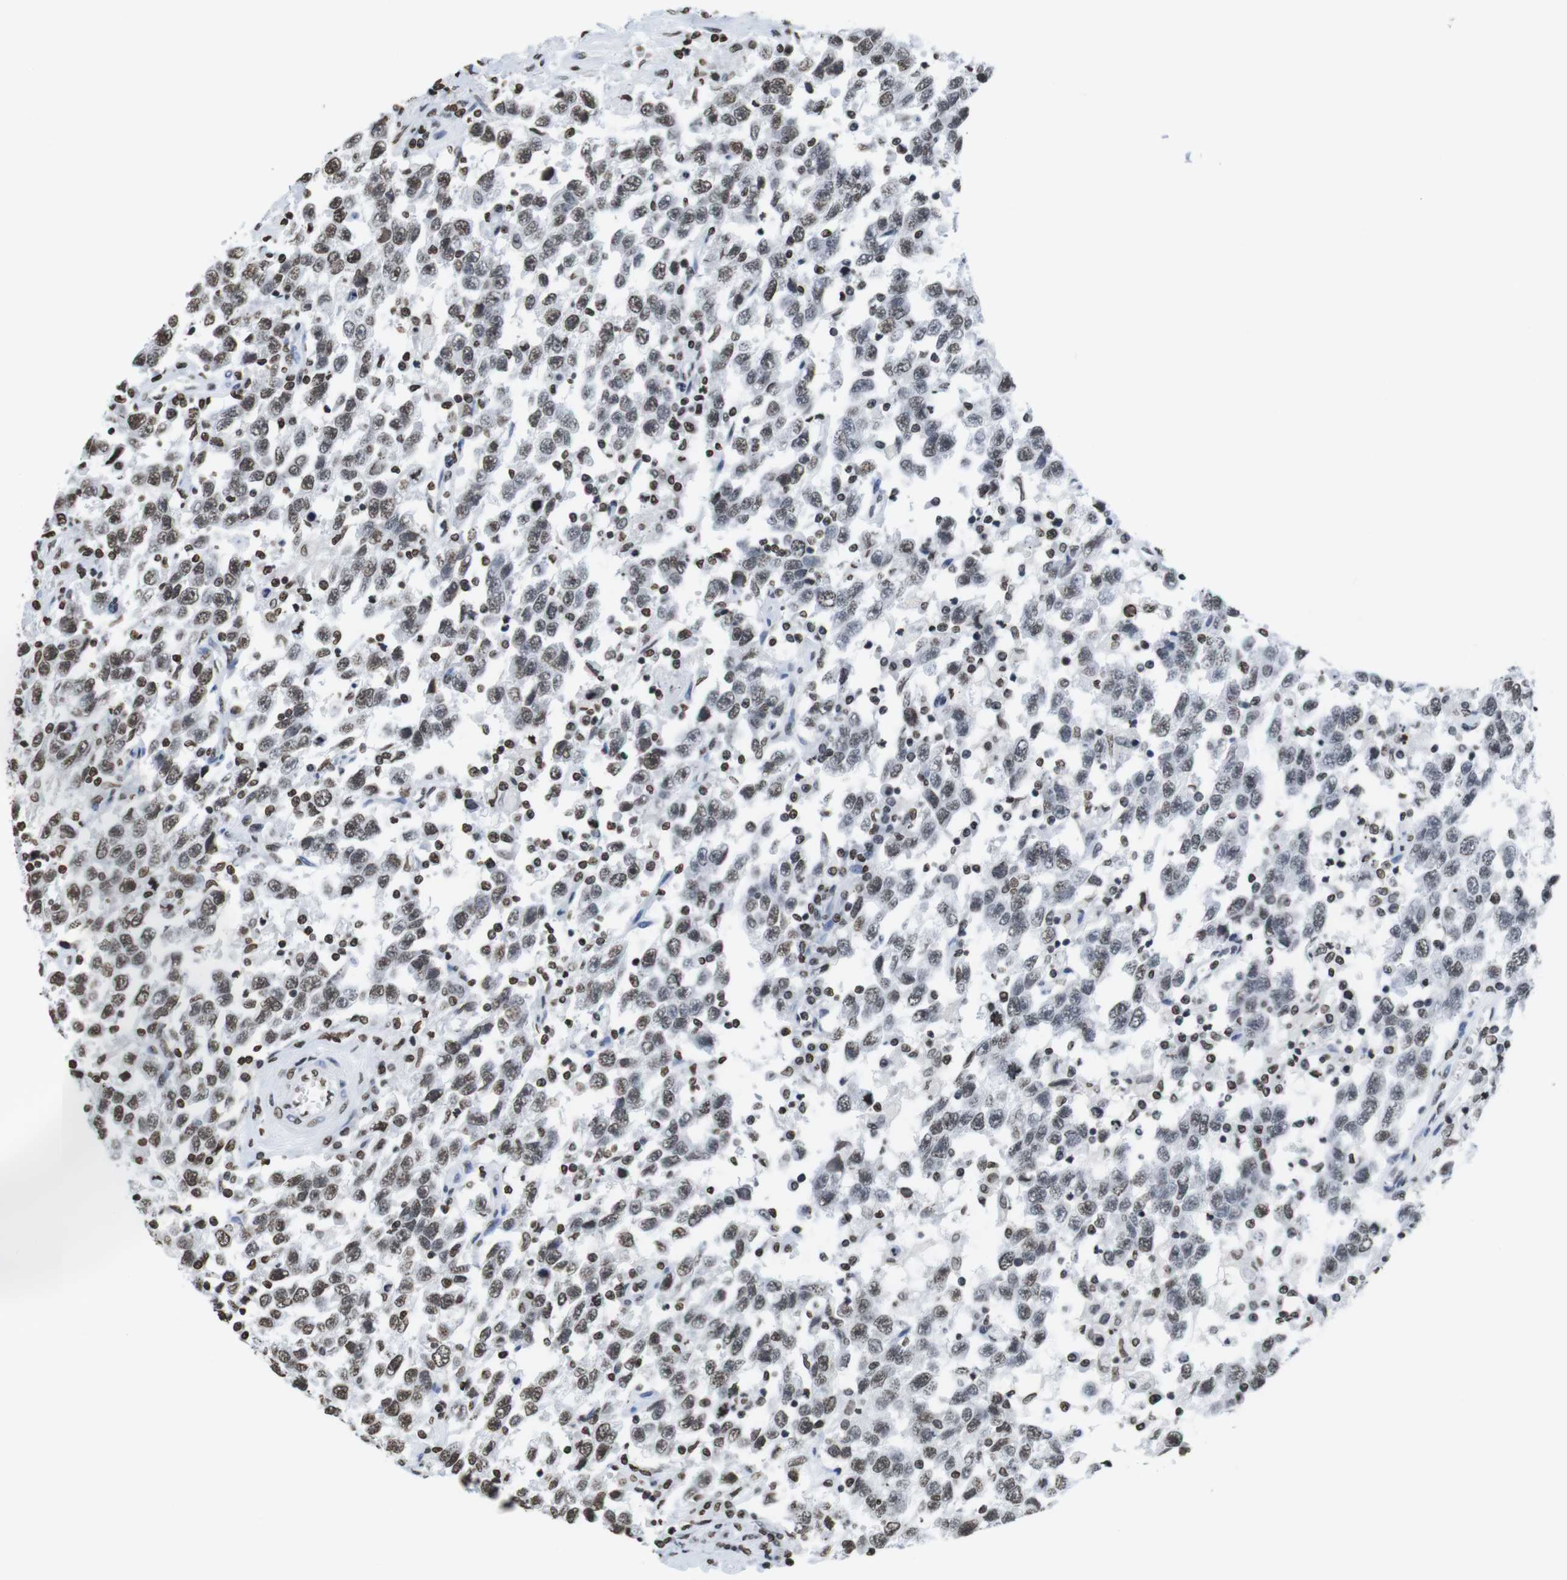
{"staining": {"intensity": "weak", "quantity": "25%-75%", "location": "nuclear"}, "tissue": "testis cancer", "cell_type": "Tumor cells", "image_type": "cancer", "snomed": [{"axis": "morphology", "description": "Seminoma, NOS"}, {"axis": "topography", "description": "Testis"}], "caption": "Immunohistochemical staining of human testis cancer (seminoma) displays low levels of weak nuclear positivity in approximately 25%-75% of tumor cells. Nuclei are stained in blue.", "gene": "BSX", "patient": {"sex": "male", "age": 41}}